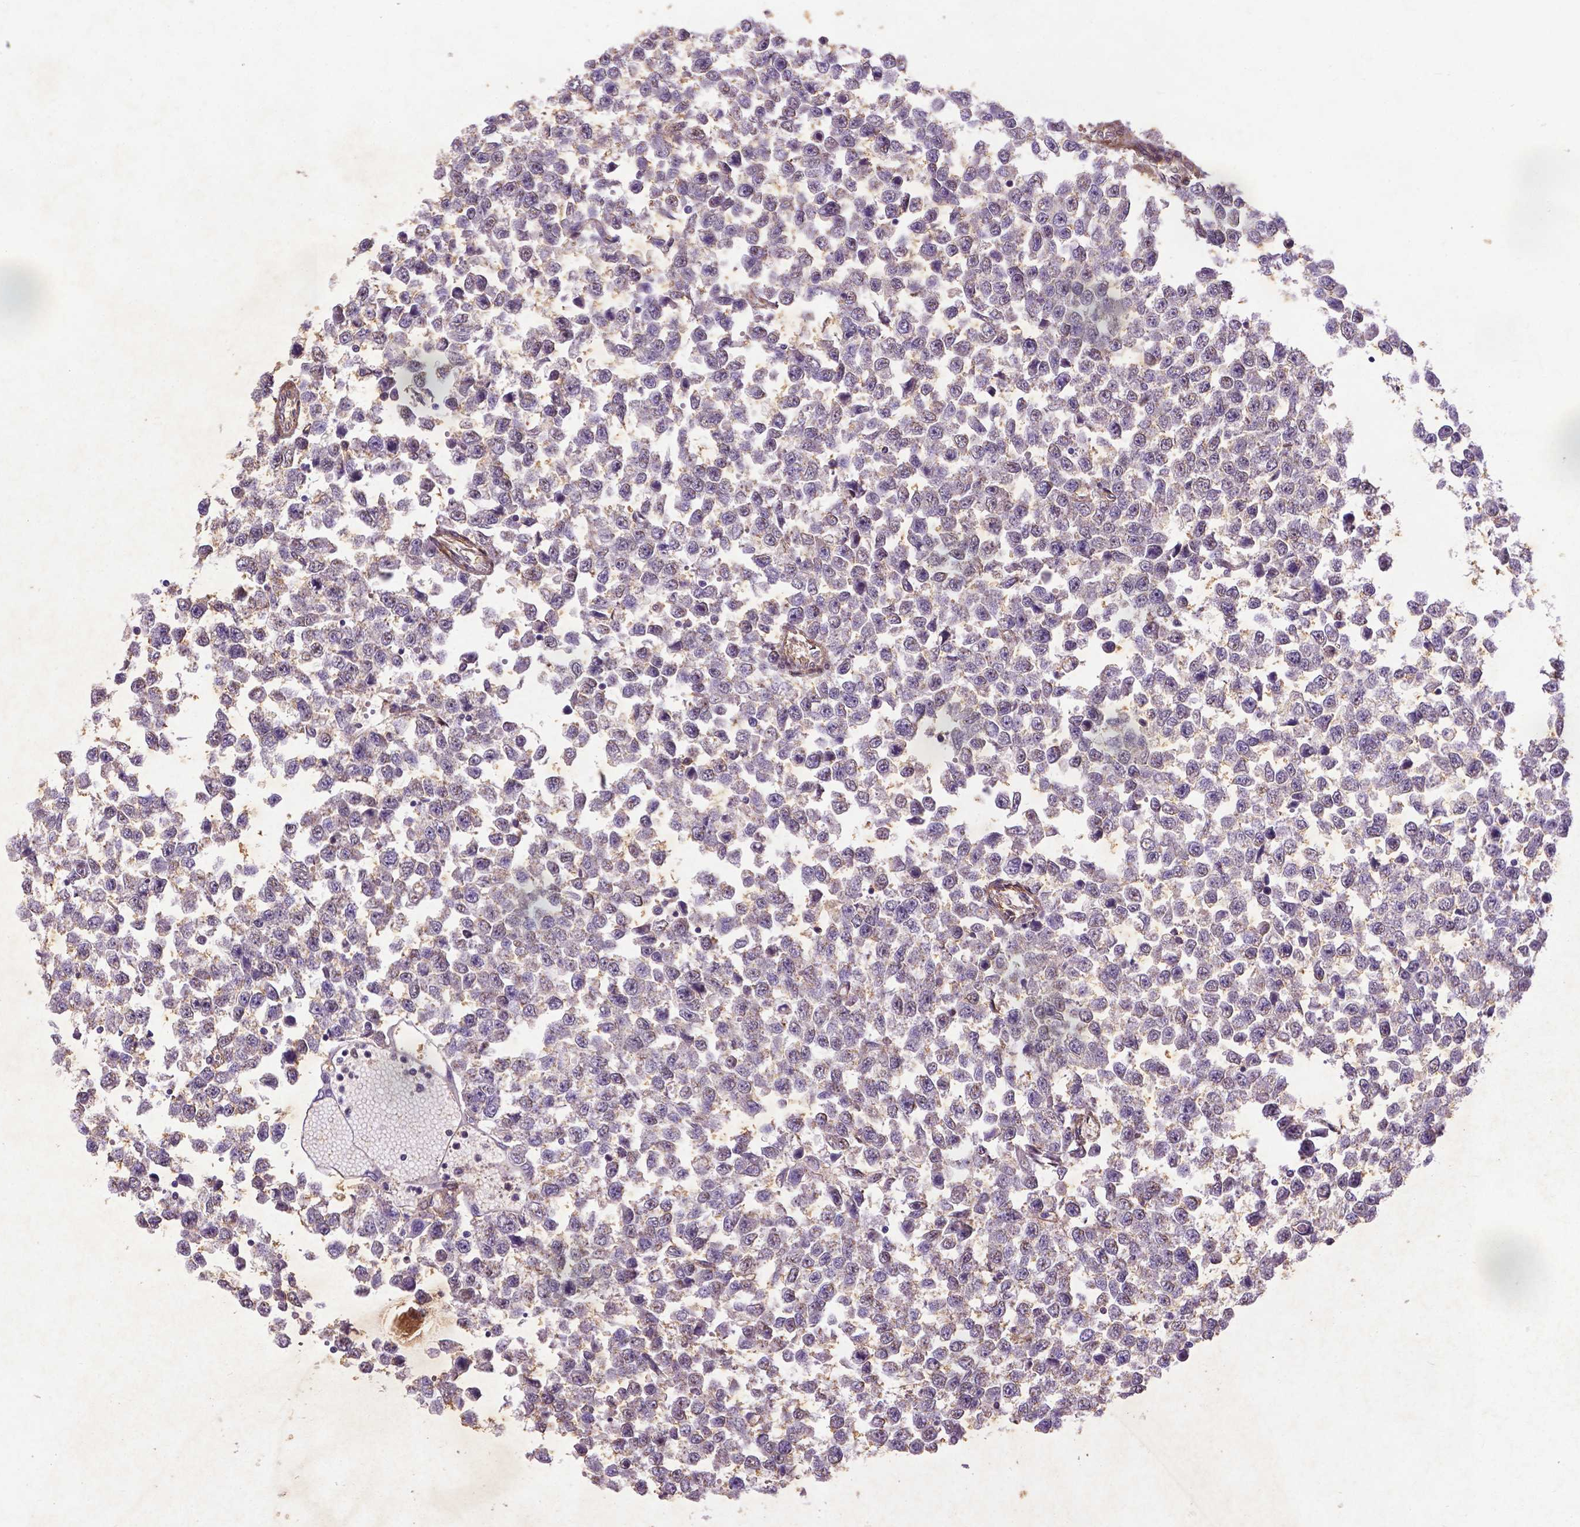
{"staining": {"intensity": "weak", "quantity": "25%-75%", "location": "cytoplasmic/membranous"}, "tissue": "testis cancer", "cell_type": "Tumor cells", "image_type": "cancer", "snomed": [{"axis": "morphology", "description": "Normal tissue, NOS"}, {"axis": "morphology", "description": "Seminoma, NOS"}, {"axis": "topography", "description": "Testis"}, {"axis": "topography", "description": "Epididymis"}], "caption": "High-magnification brightfield microscopy of testis seminoma stained with DAB (3,3'-diaminobenzidine) (brown) and counterstained with hematoxylin (blue). tumor cells exhibit weak cytoplasmic/membranous staining is present in about25%-75% of cells.", "gene": "RRAS", "patient": {"sex": "male", "age": 34}}